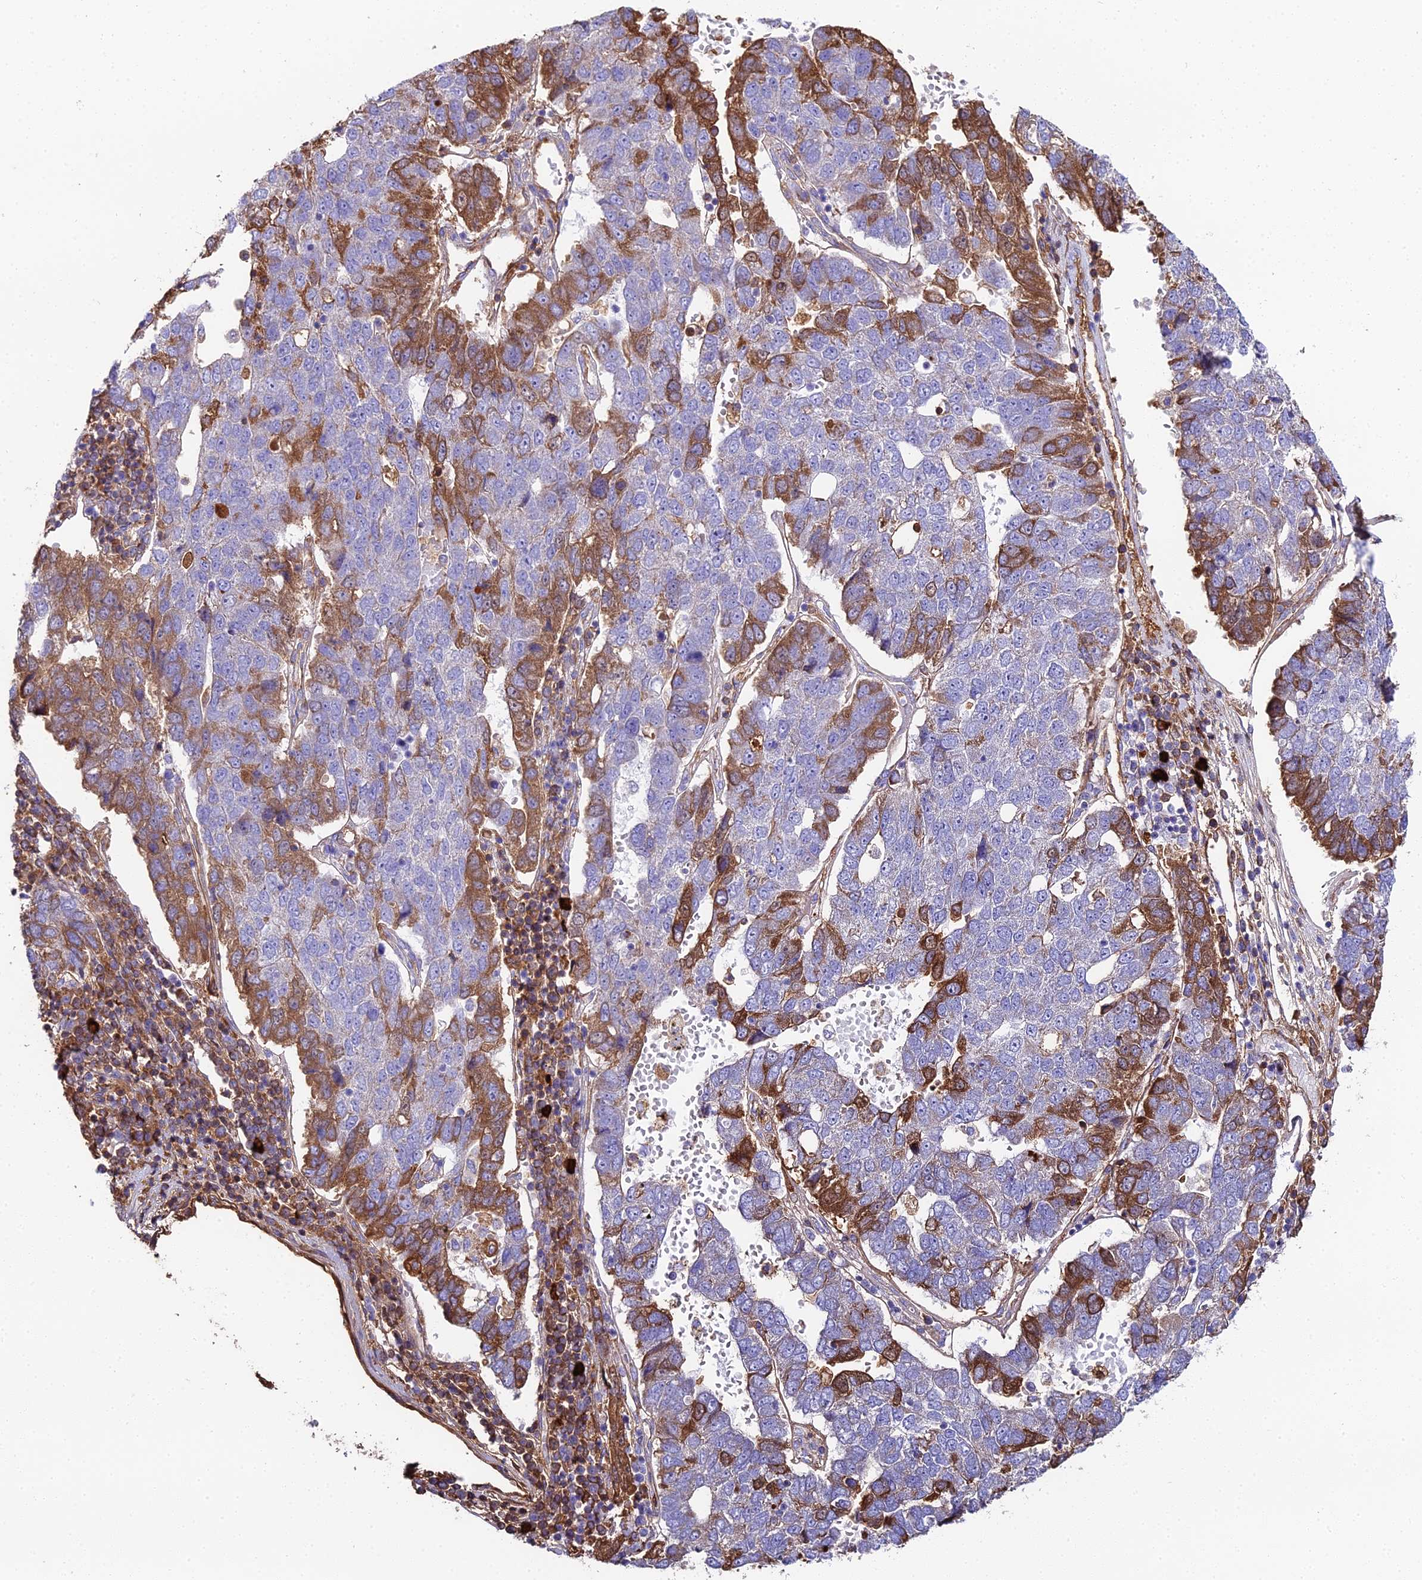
{"staining": {"intensity": "moderate", "quantity": "25%-75%", "location": "cytoplasmic/membranous"}, "tissue": "pancreatic cancer", "cell_type": "Tumor cells", "image_type": "cancer", "snomed": [{"axis": "morphology", "description": "Adenocarcinoma, NOS"}, {"axis": "topography", "description": "Pancreas"}], "caption": "The photomicrograph reveals staining of pancreatic cancer (adenocarcinoma), revealing moderate cytoplasmic/membranous protein expression (brown color) within tumor cells. Nuclei are stained in blue.", "gene": "BEX4", "patient": {"sex": "female", "age": 61}}